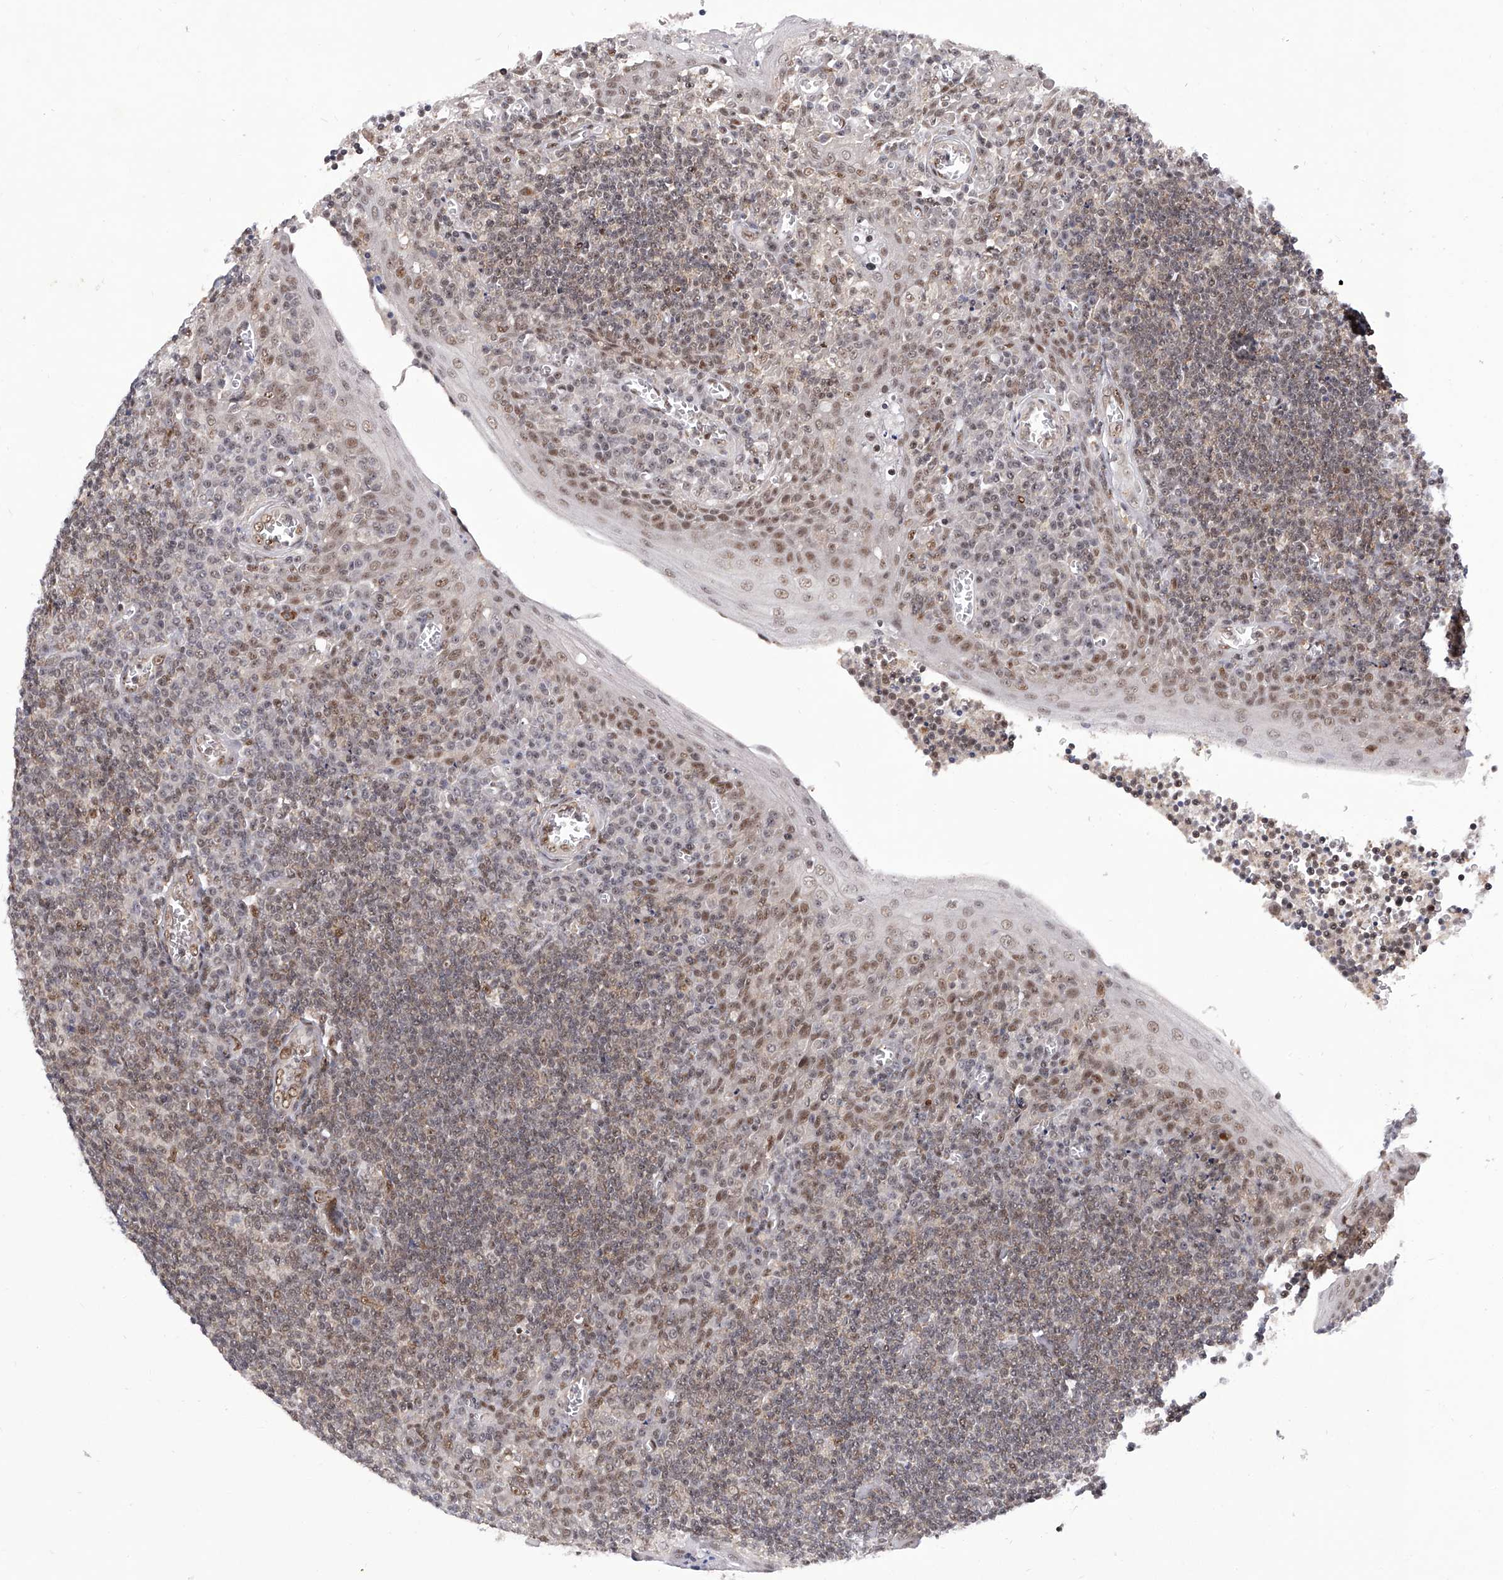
{"staining": {"intensity": "moderate", "quantity": "25%-75%", "location": "nuclear"}, "tissue": "tonsil", "cell_type": "Germinal center cells", "image_type": "normal", "snomed": [{"axis": "morphology", "description": "Normal tissue, NOS"}, {"axis": "topography", "description": "Tonsil"}], "caption": "Protein staining exhibits moderate nuclear positivity in approximately 25%-75% of germinal center cells in normal tonsil.", "gene": "RAD54L", "patient": {"sex": "male", "age": 27}}